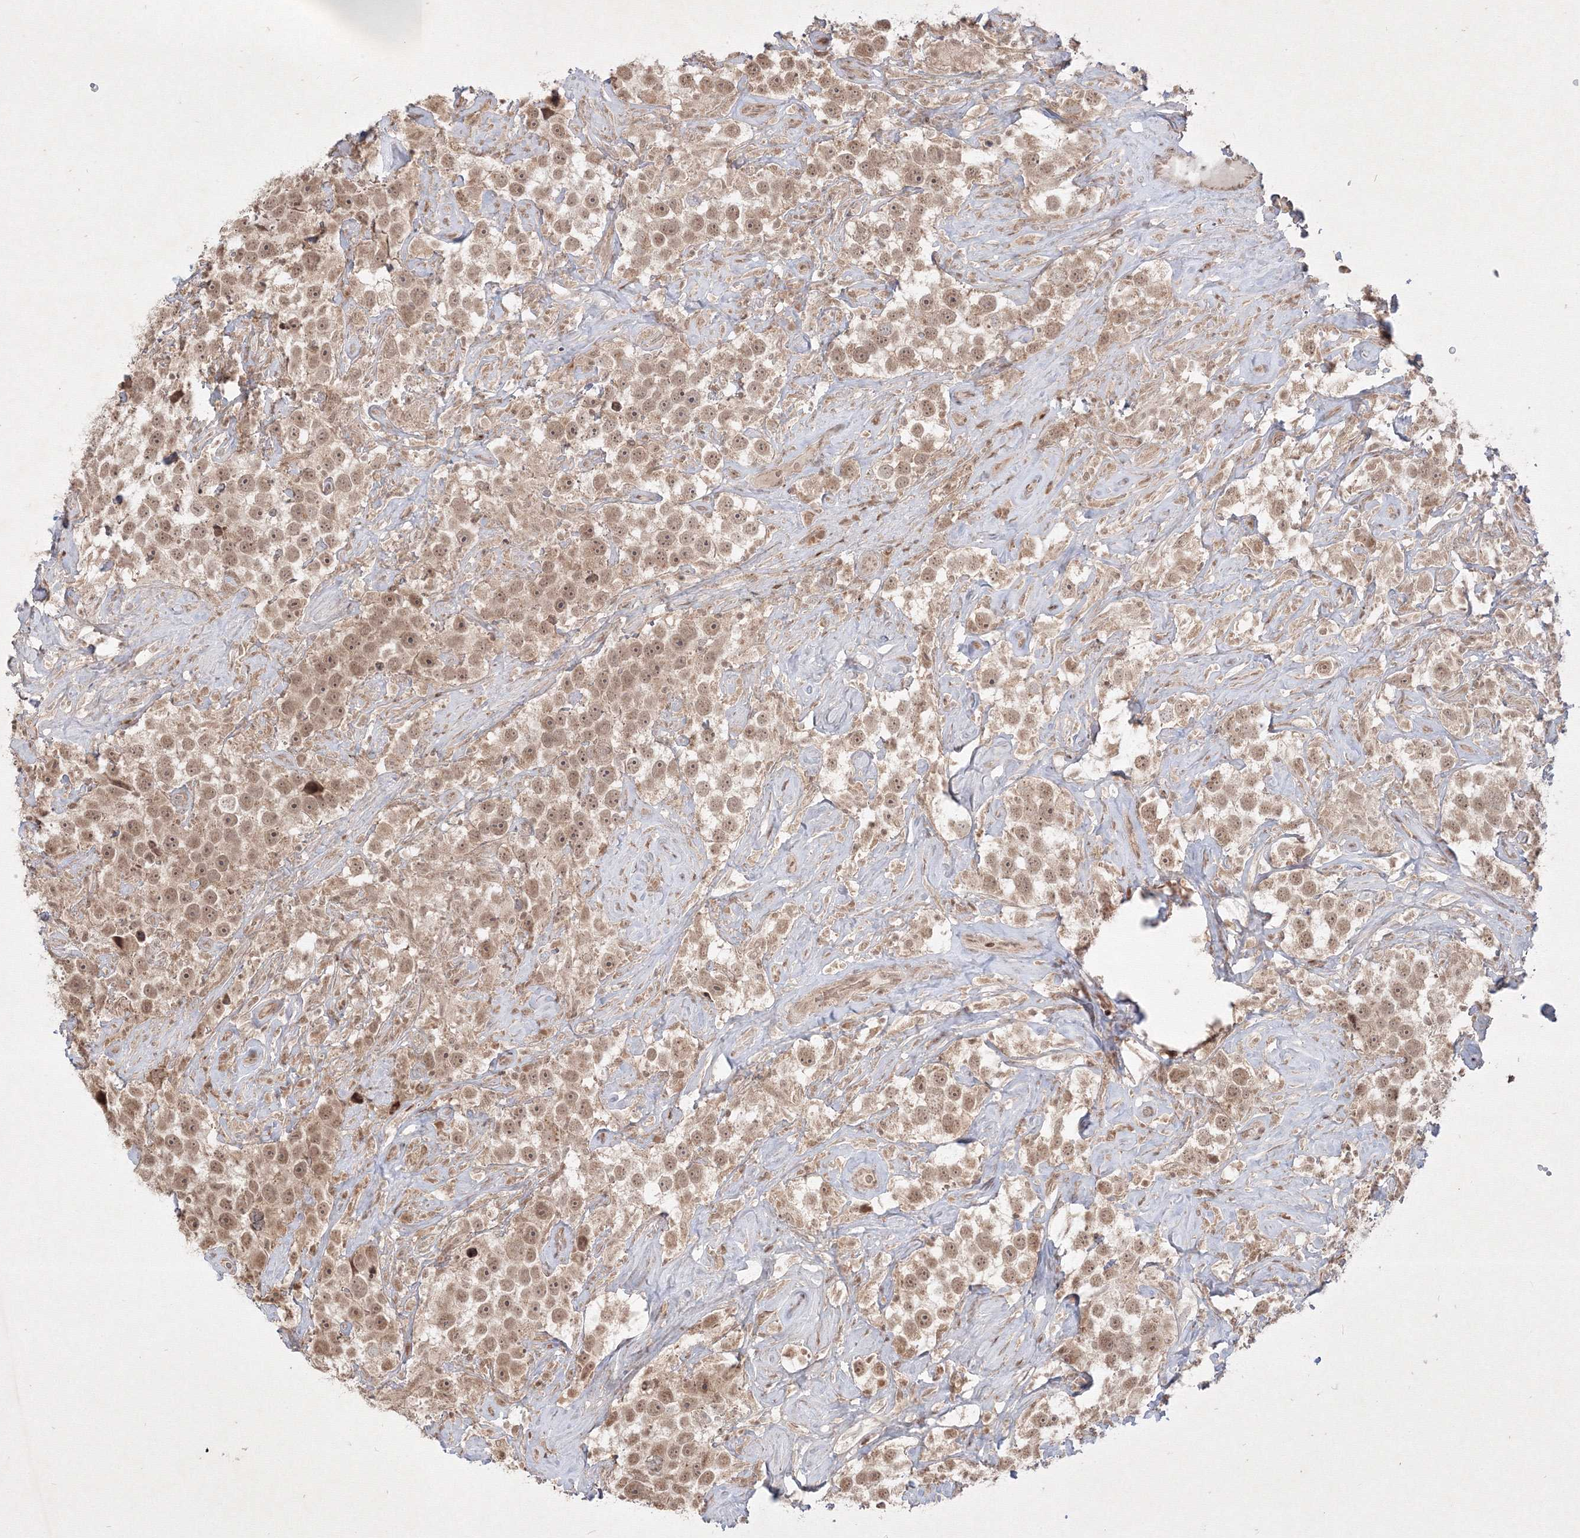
{"staining": {"intensity": "moderate", "quantity": ">75%", "location": "nuclear"}, "tissue": "testis cancer", "cell_type": "Tumor cells", "image_type": "cancer", "snomed": [{"axis": "morphology", "description": "Seminoma, NOS"}, {"axis": "topography", "description": "Testis"}], "caption": "Testis cancer was stained to show a protein in brown. There is medium levels of moderate nuclear expression in about >75% of tumor cells.", "gene": "TAB1", "patient": {"sex": "male", "age": 49}}